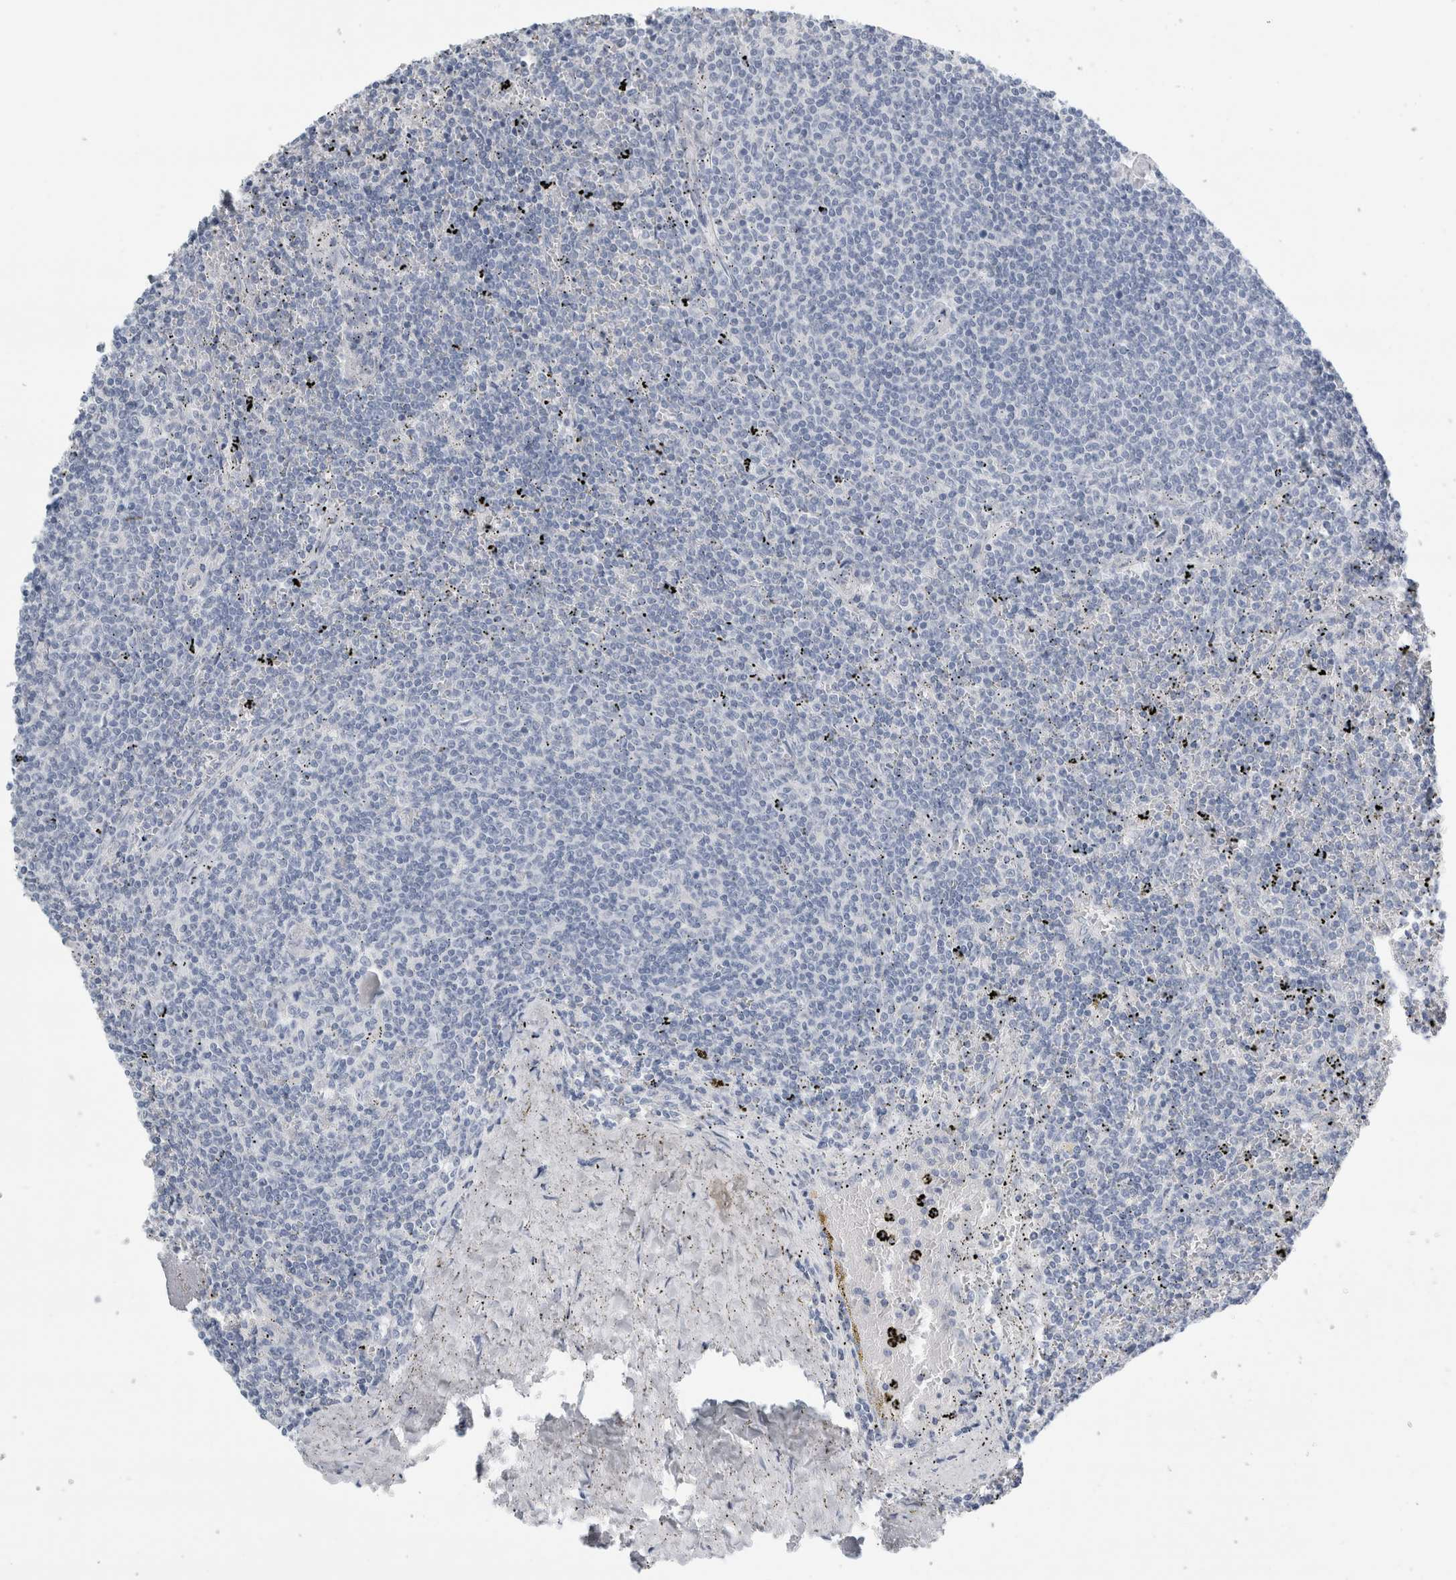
{"staining": {"intensity": "negative", "quantity": "none", "location": "none"}, "tissue": "lymphoma", "cell_type": "Tumor cells", "image_type": "cancer", "snomed": [{"axis": "morphology", "description": "Malignant lymphoma, non-Hodgkin's type, Low grade"}, {"axis": "topography", "description": "Spleen"}], "caption": "High power microscopy histopathology image of an immunohistochemistry image of malignant lymphoma, non-Hodgkin's type (low-grade), revealing no significant positivity in tumor cells.", "gene": "RPH3AL", "patient": {"sex": "female", "age": 50}}